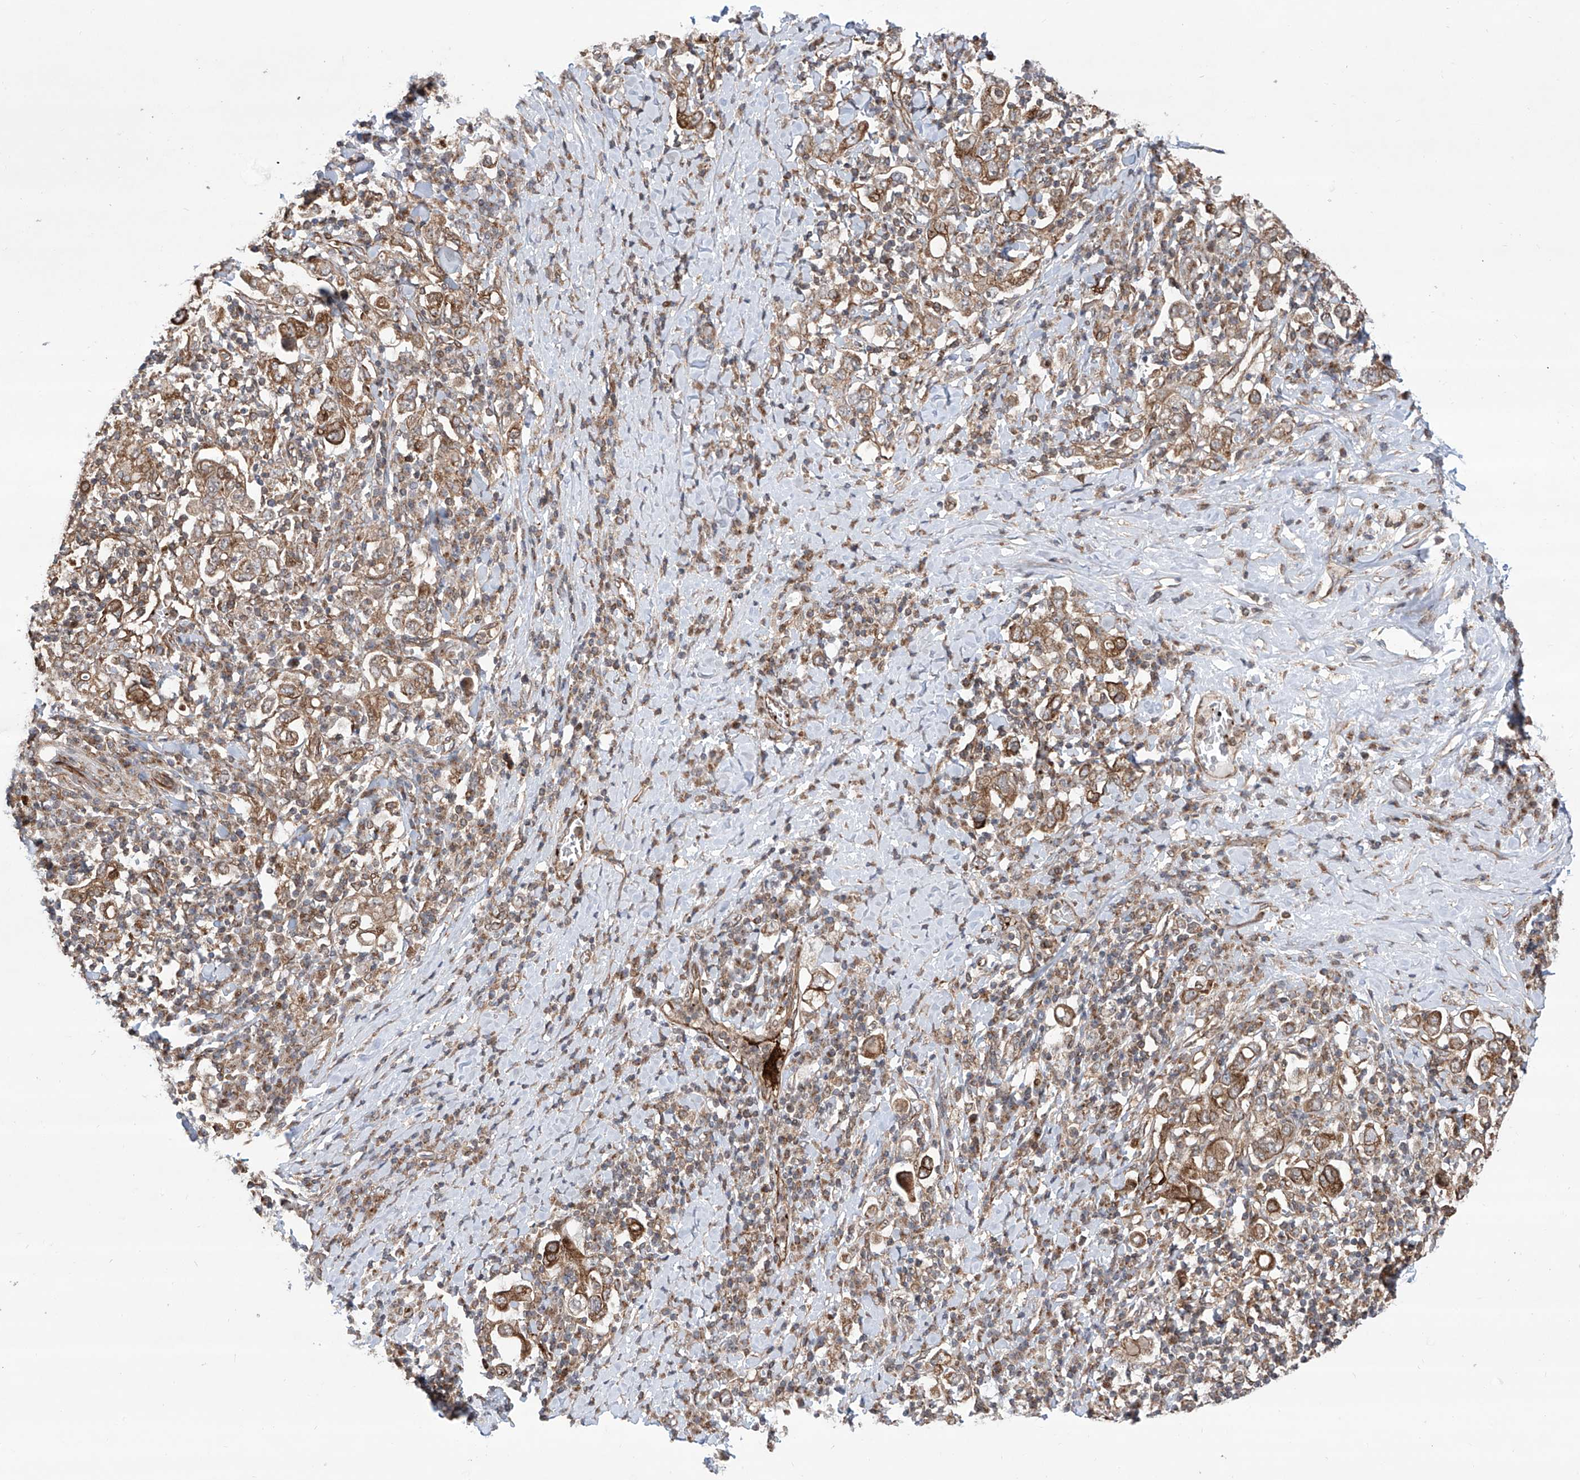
{"staining": {"intensity": "moderate", "quantity": ">75%", "location": "cytoplasmic/membranous"}, "tissue": "stomach cancer", "cell_type": "Tumor cells", "image_type": "cancer", "snomed": [{"axis": "morphology", "description": "Adenocarcinoma, NOS"}, {"axis": "topography", "description": "Stomach, upper"}], "caption": "Stomach cancer stained with DAB (3,3'-diaminobenzidine) immunohistochemistry displays medium levels of moderate cytoplasmic/membranous positivity in about >75% of tumor cells.", "gene": "APAF1", "patient": {"sex": "male", "age": 62}}